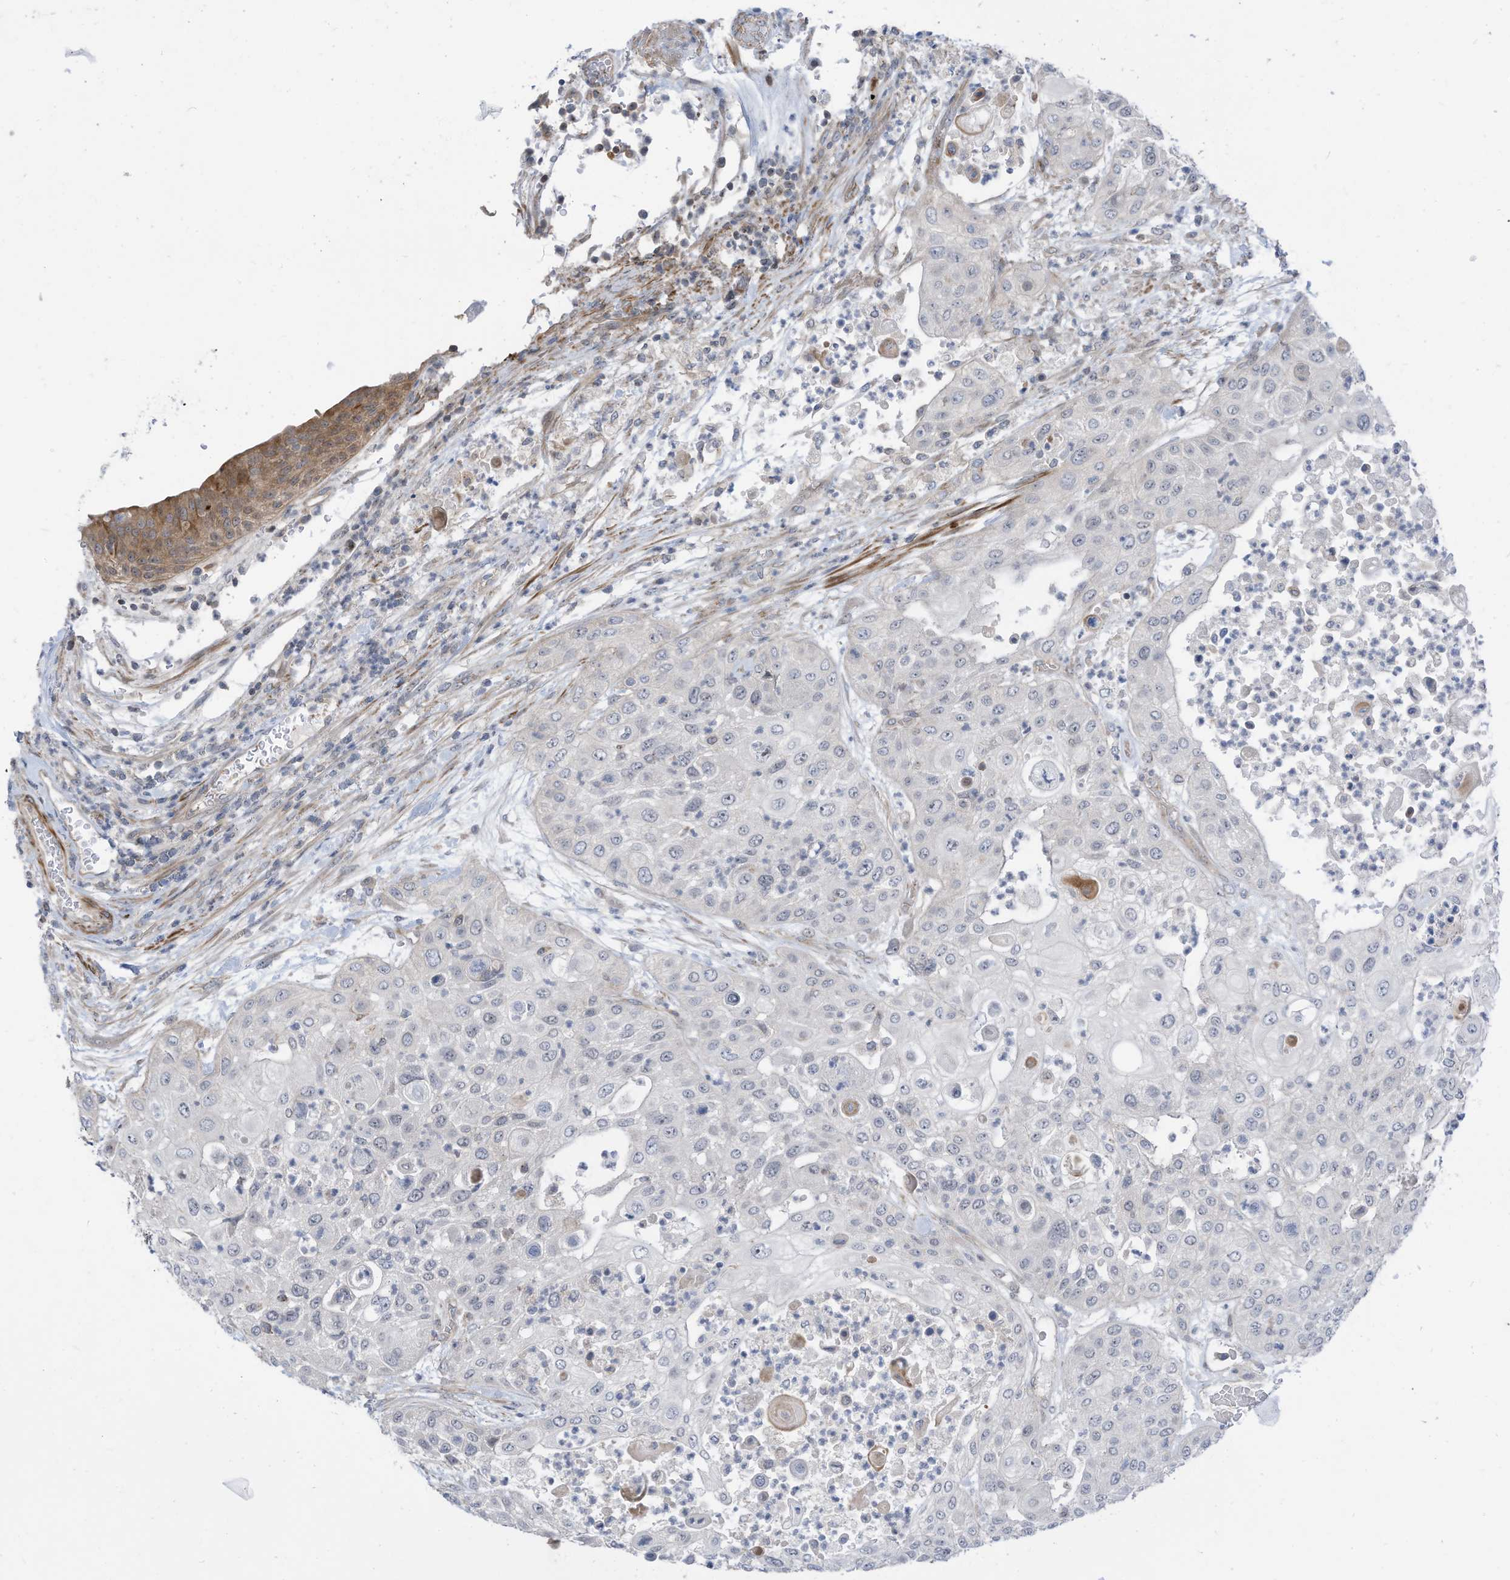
{"staining": {"intensity": "negative", "quantity": "none", "location": "none"}, "tissue": "urothelial cancer", "cell_type": "Tumor cells", "image_type": "cancer", "snomed": [{"axis": "morphology", "description": "Urothelial carcinoma, High grade"}, {"axis": "topography", "description": "Urinary bladder"}], "caption": "IHC of urothelial cancer demonstrates no positivity in tumor cells.", "gene": "GPATCH3", "patient": {"sex": "female", "age": 79}}